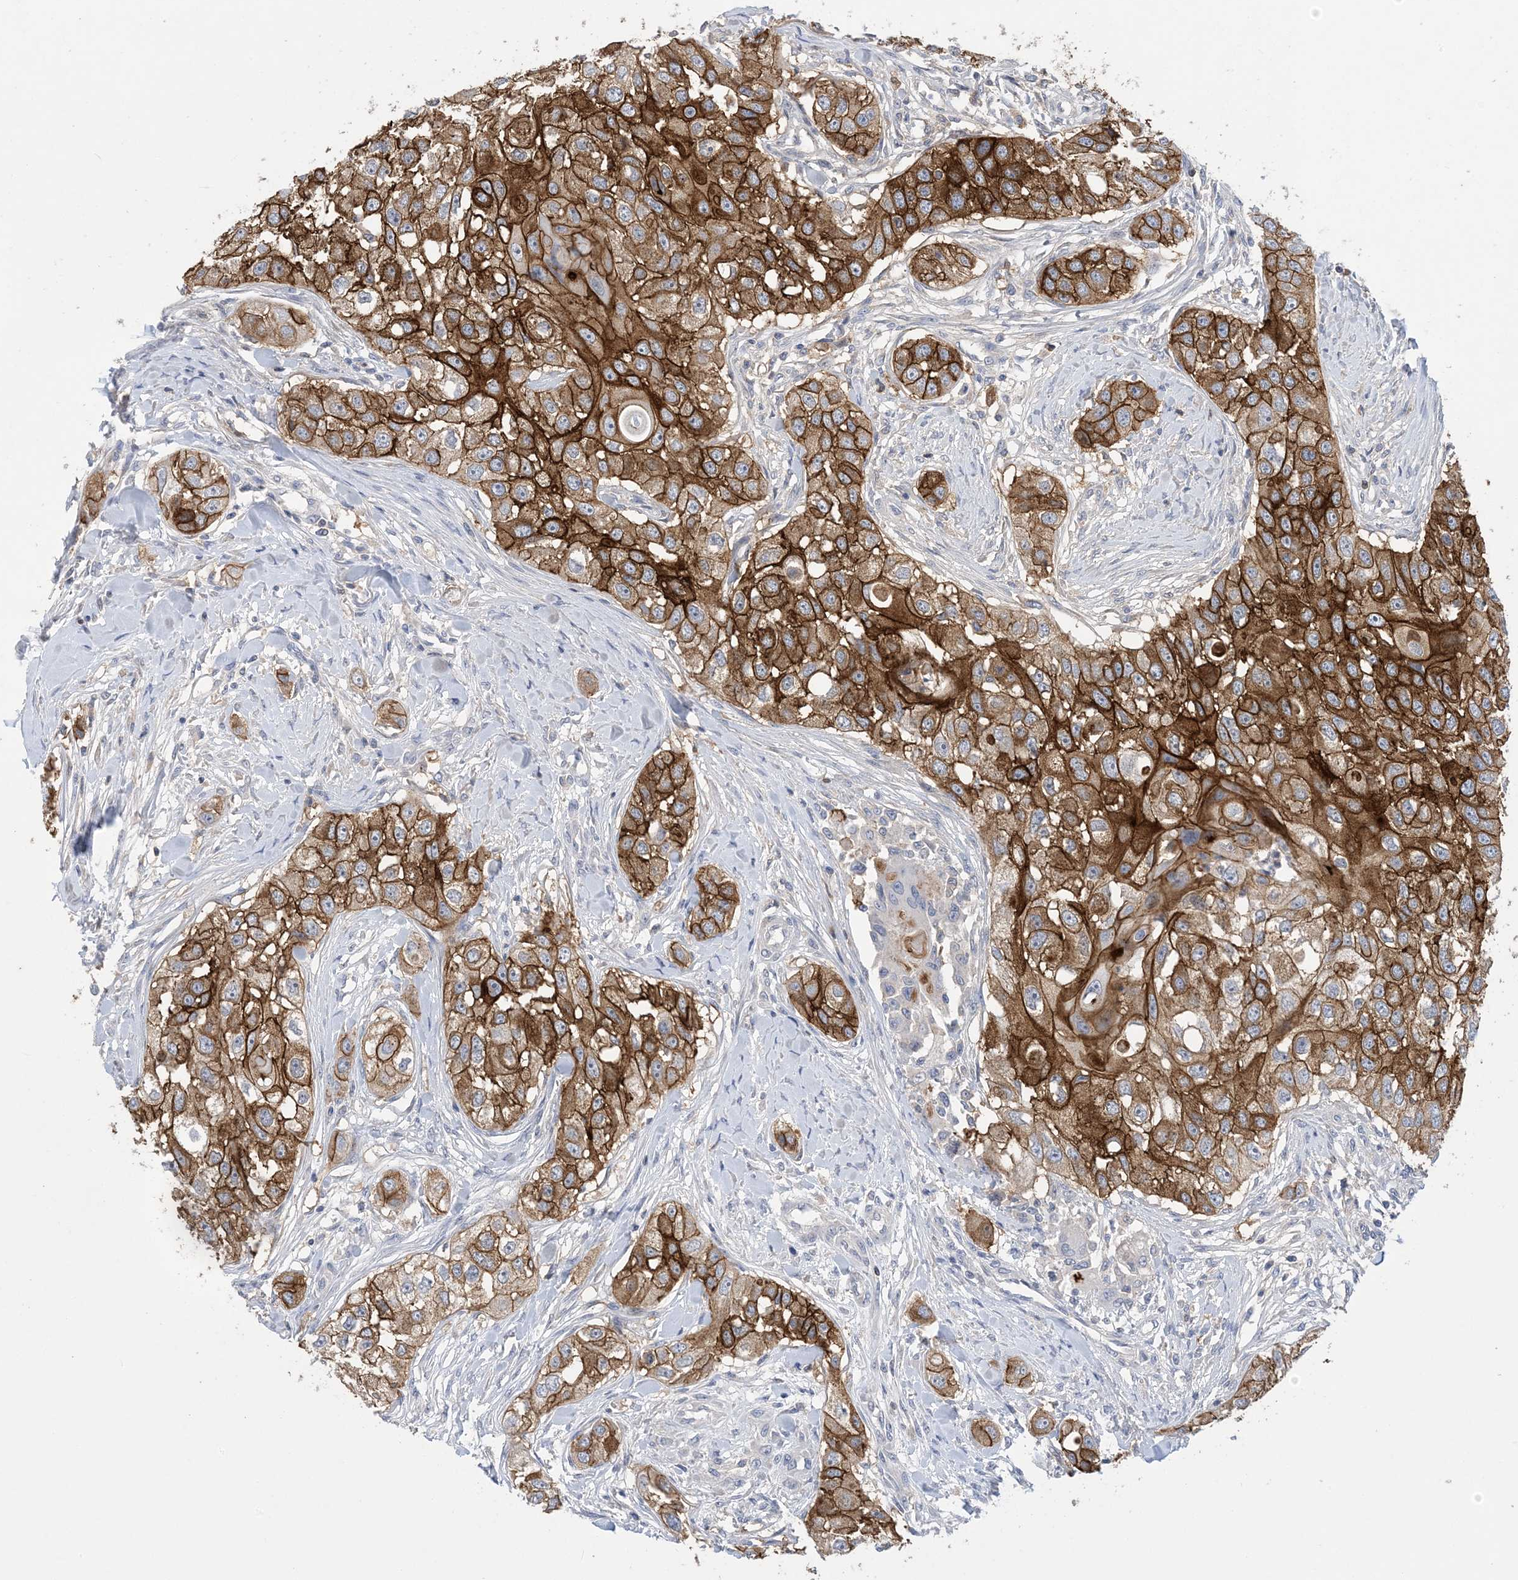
{"staining": {"intensity": "strong", "quantity": "25%-75%", "location": "cytoplasmic/membranous"}, "tissue": "head and neck cancer", "cell_type": "Tumor cells", "image_type": "cancer", "snomed": [{"axis": "morphology", "description": "Normal tissue, NOS"}, {"axis": "morphology", "description": "Squamous cell carcinoma, NOS"}, {"axis": "topography", "description": "Skeletal muscle"}, {"axis": "topography", "description": "Head-Neck"}], "caption": "Tumor cells show high levels of strong cytoplasmic/membranous expression in about 25%-75% of cells in human head and neck squamous cell carcinoma.", "gene": "DSC3", "patient": {"sex": "male", "age": 51}}